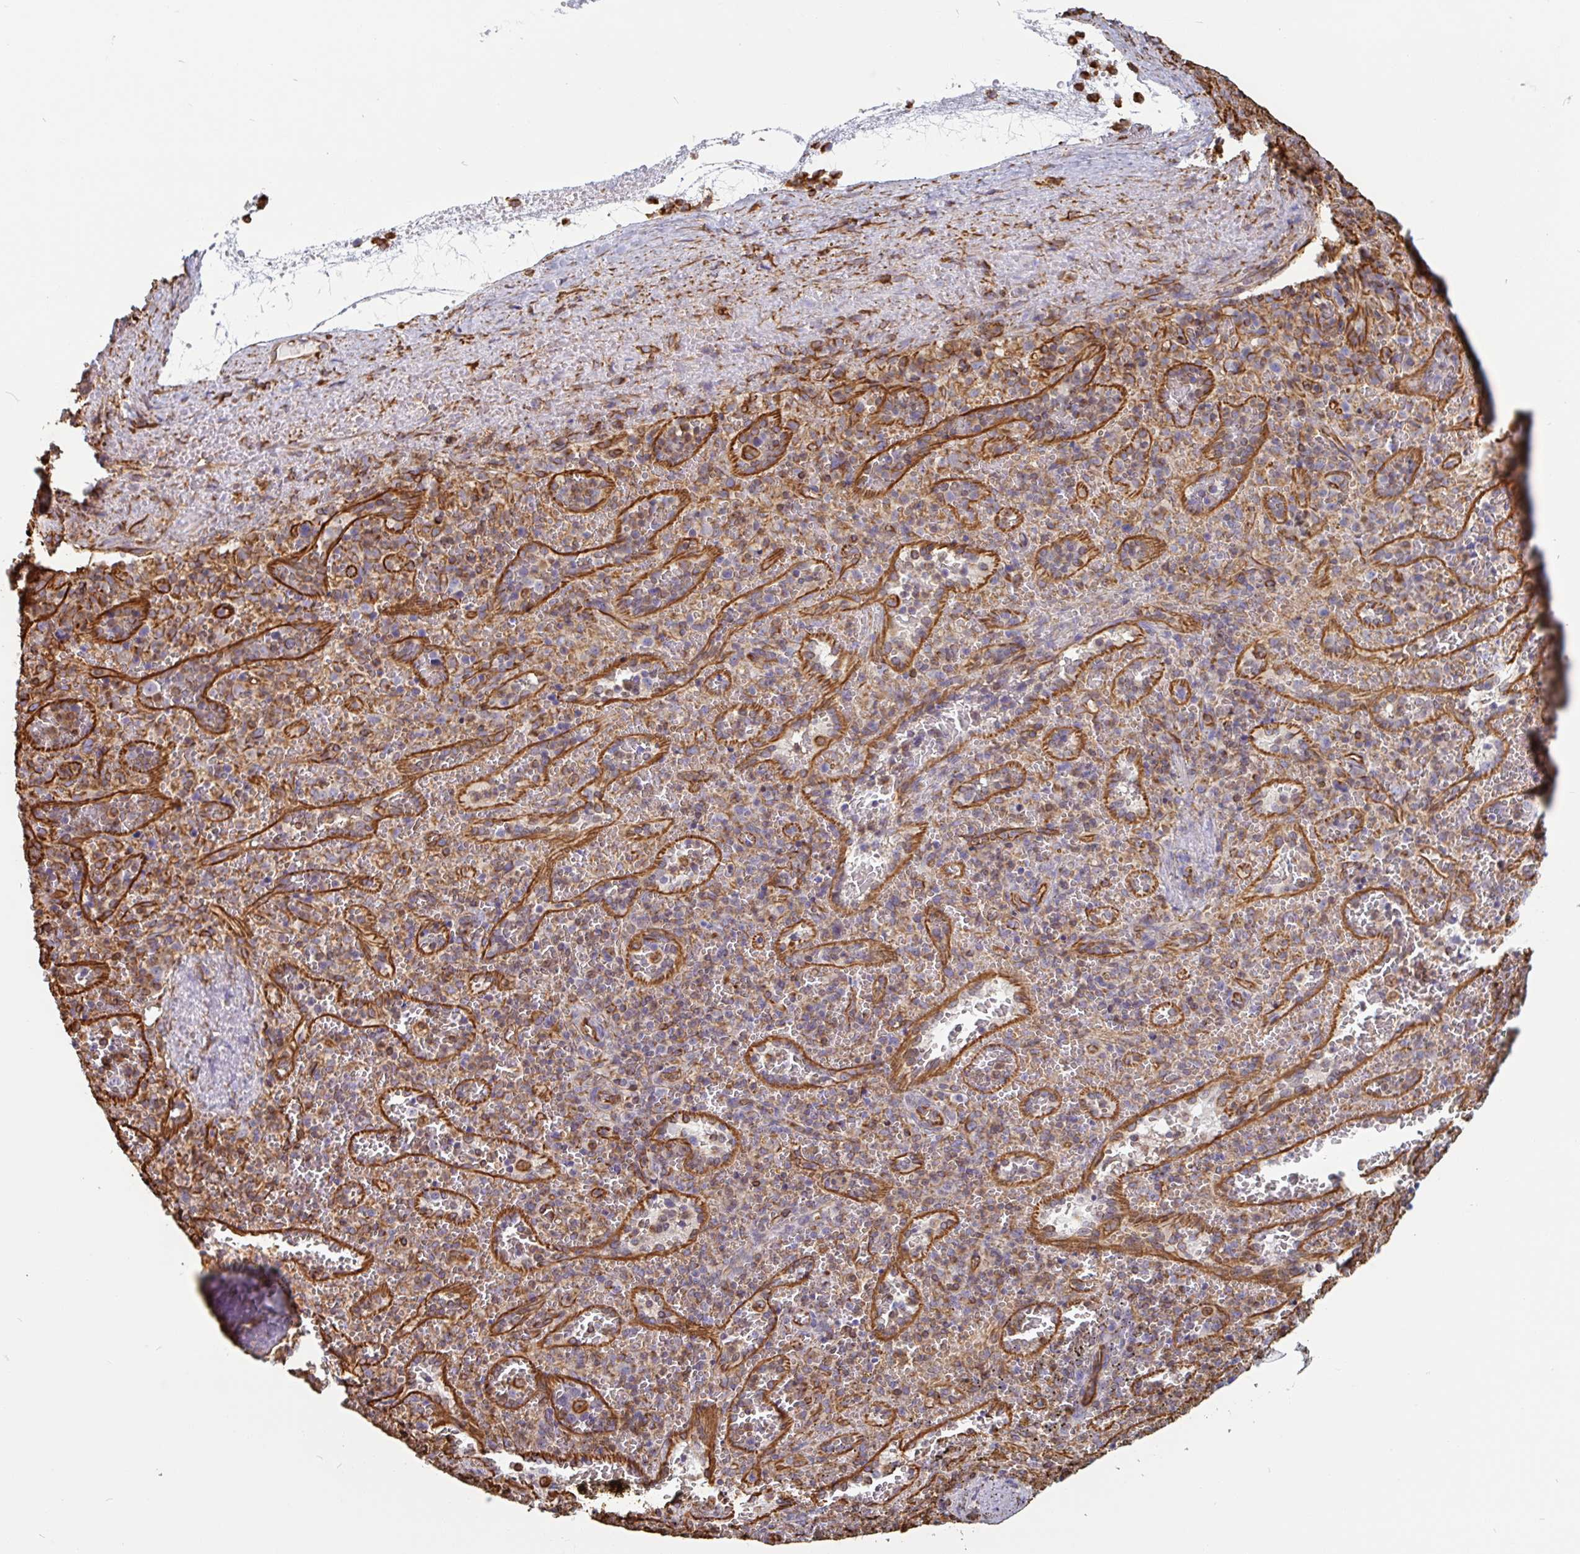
{"staining": {"intensity": "negative", "quantity": "none", "location": "none"}, "tissue": "spleen", "cell_type": "Cells in red pulp", "image_type": "normal", "snomed": [{"axis": "morphology", "description": "Normal tissue, NOS"}, {"axis": "topography", "description": "Spleen"}], "caption": "This is an IHC micrograph of normal human spleen. There is no expression in cells in red pulp.", "gene": "PPFIA1", "patient": {"sex": "female", "age": 50}}